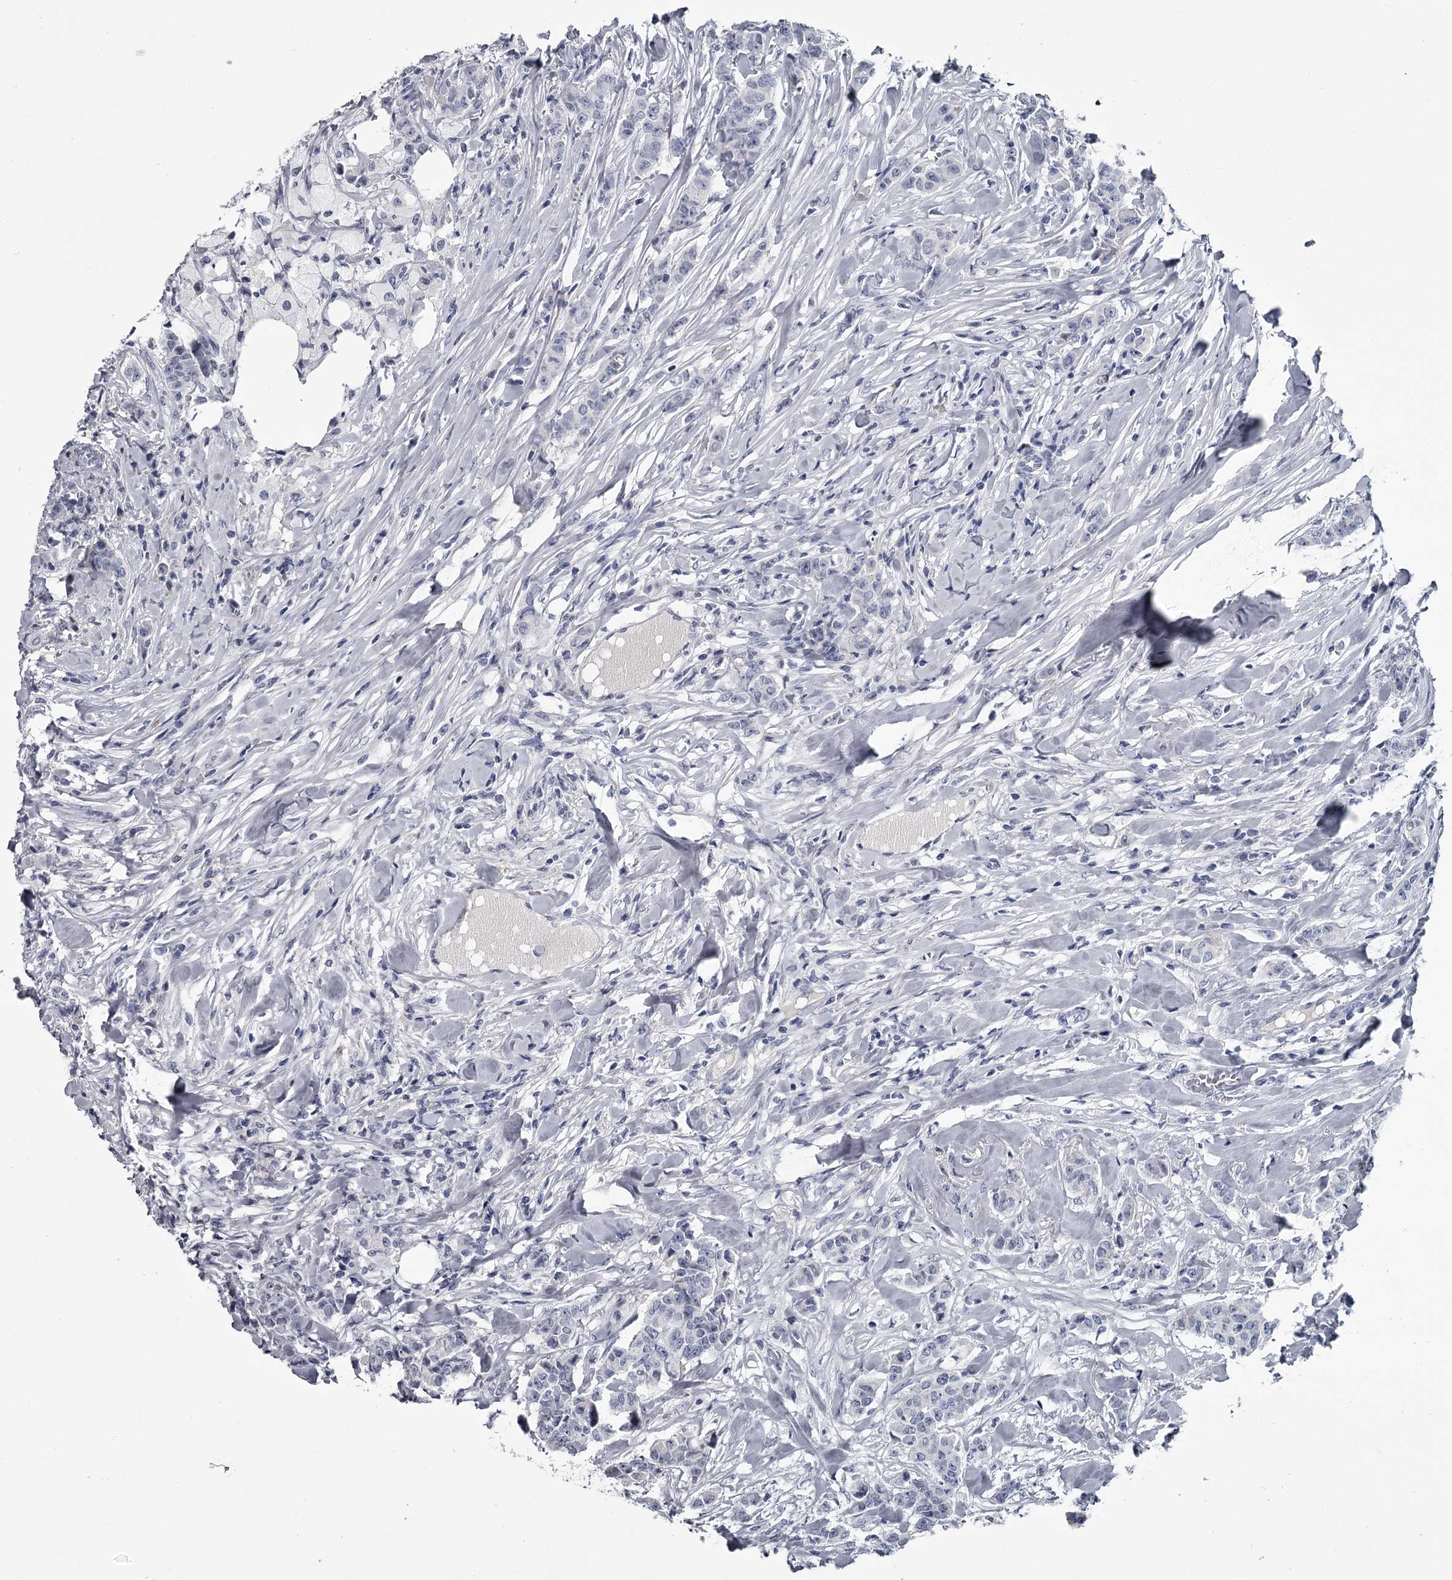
{"staining": {"intensity": "negative", "quantity": "none", "location": "none"}, "tissue": "breast cancer", "cell_type": "Tumor cells", "image_type": "cancer", "snomed": [{"axis": "morphology", "description": "Duct carcinoma"}, {"axis": "topography", "description": "Breast"}], "caption": "Protein analysis of breast invasive ductal carcinoma shows no significant expression in tumor cells. The staining was performed using DAB (3,3'-diaminobenzidine) to visualize the protein expression in brown, while the nuclei were stained in blue with hematoxylin (Magnification: 20x).", "gene": "DAO", "patient": {"sex": "female", "age": 40}}